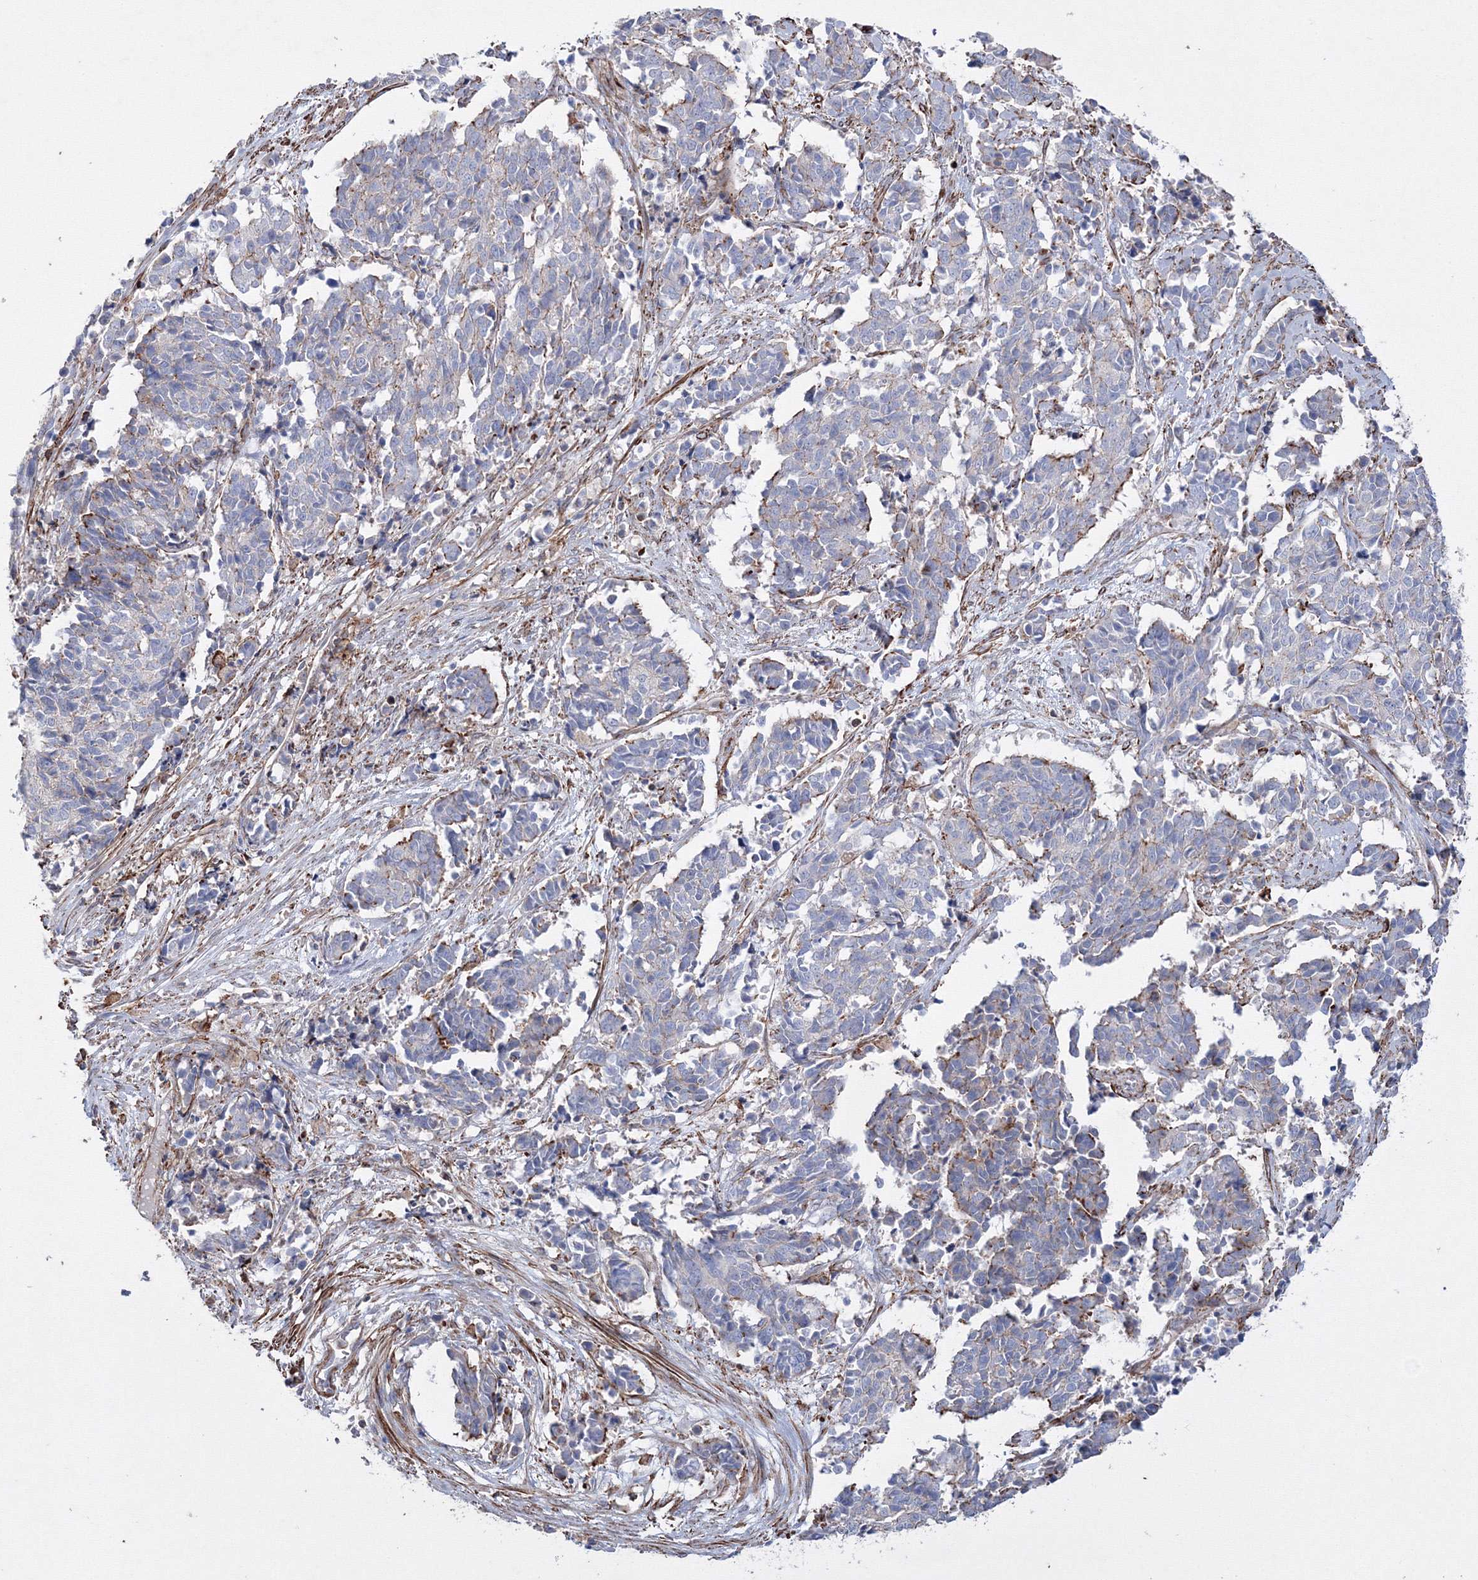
{"staining": {"intensity": "negative", "quantity": "none", "location": "none"}, "tissue": "cervical cancer", "cell_type": "Tumor cells", "image_type": "cancer", "snomed": [{"axis": "morphology", "description": "Normal tissue, NOS"}, {"axis": "morphology", "description": "Squamous cell carcinoma, NOS"}, {"axis": "topography", "description": "Cervix"}], "caption": "This is an immunohistochemistry (IHC) photomicrograph of human cervical squamous cell carcinoma. There is no positivity in tumor cells.", "gene": "GPR82", "patient": {"sex": "female", "age": 35}}